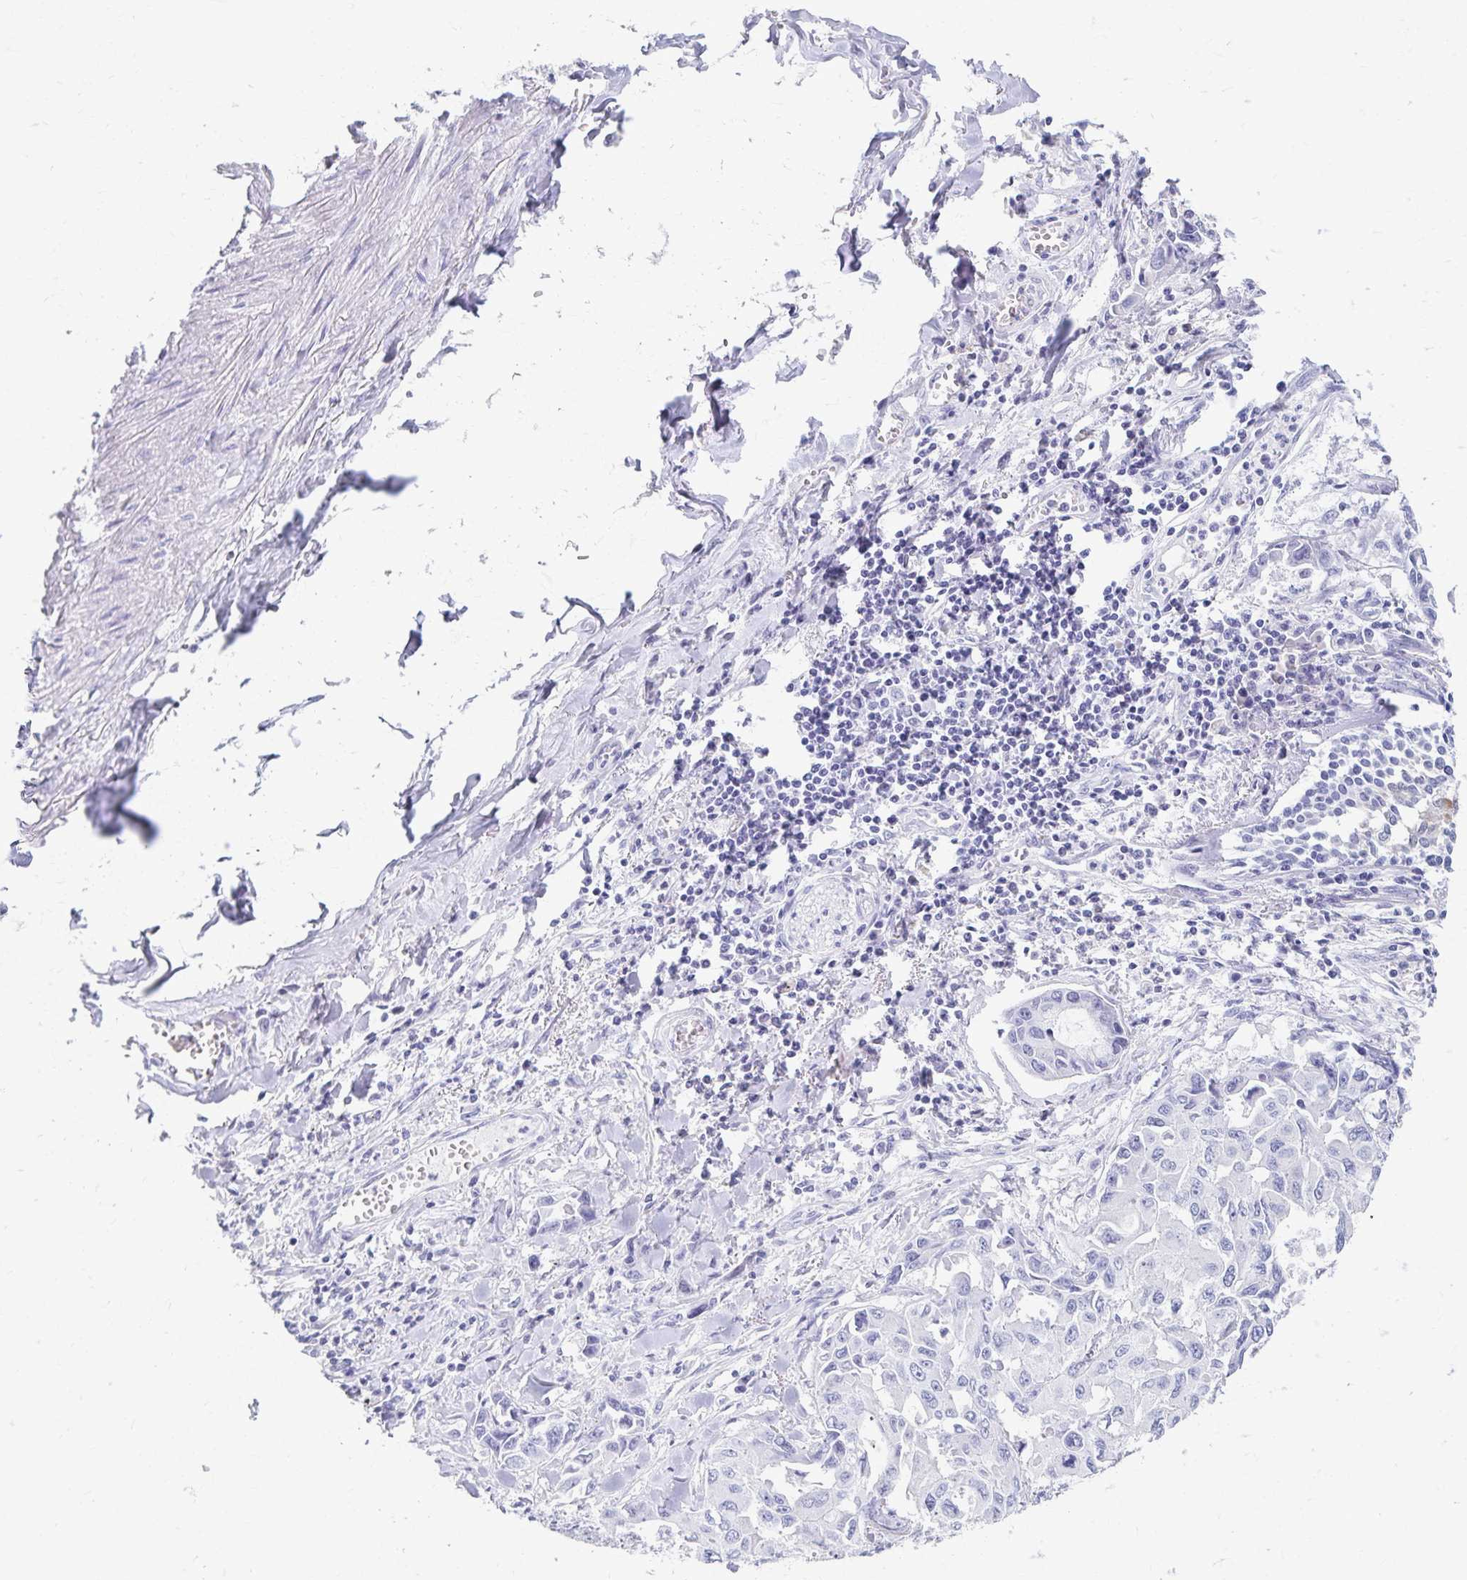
{"staining": {"intensity": "negative", "quantity": "none", "location": "none"}, "tissue": "lung cancer", "cell_type": "Tumor cells", "image_type": "cancer", "snomed": [{"axis": "morphology", "description": "Adenocarcinoma, NOS"}, {"axis": "topography", "description": "Lung"}], "caption": "Immunohistochemical staining of lung cancer (adenocarcinoma) reveals no significant expression in tumor cells. (IHC, brightfield microscopy, high magnification).", "gene": "C2orf50", "patient": {"sex": "male", "age": 64}}